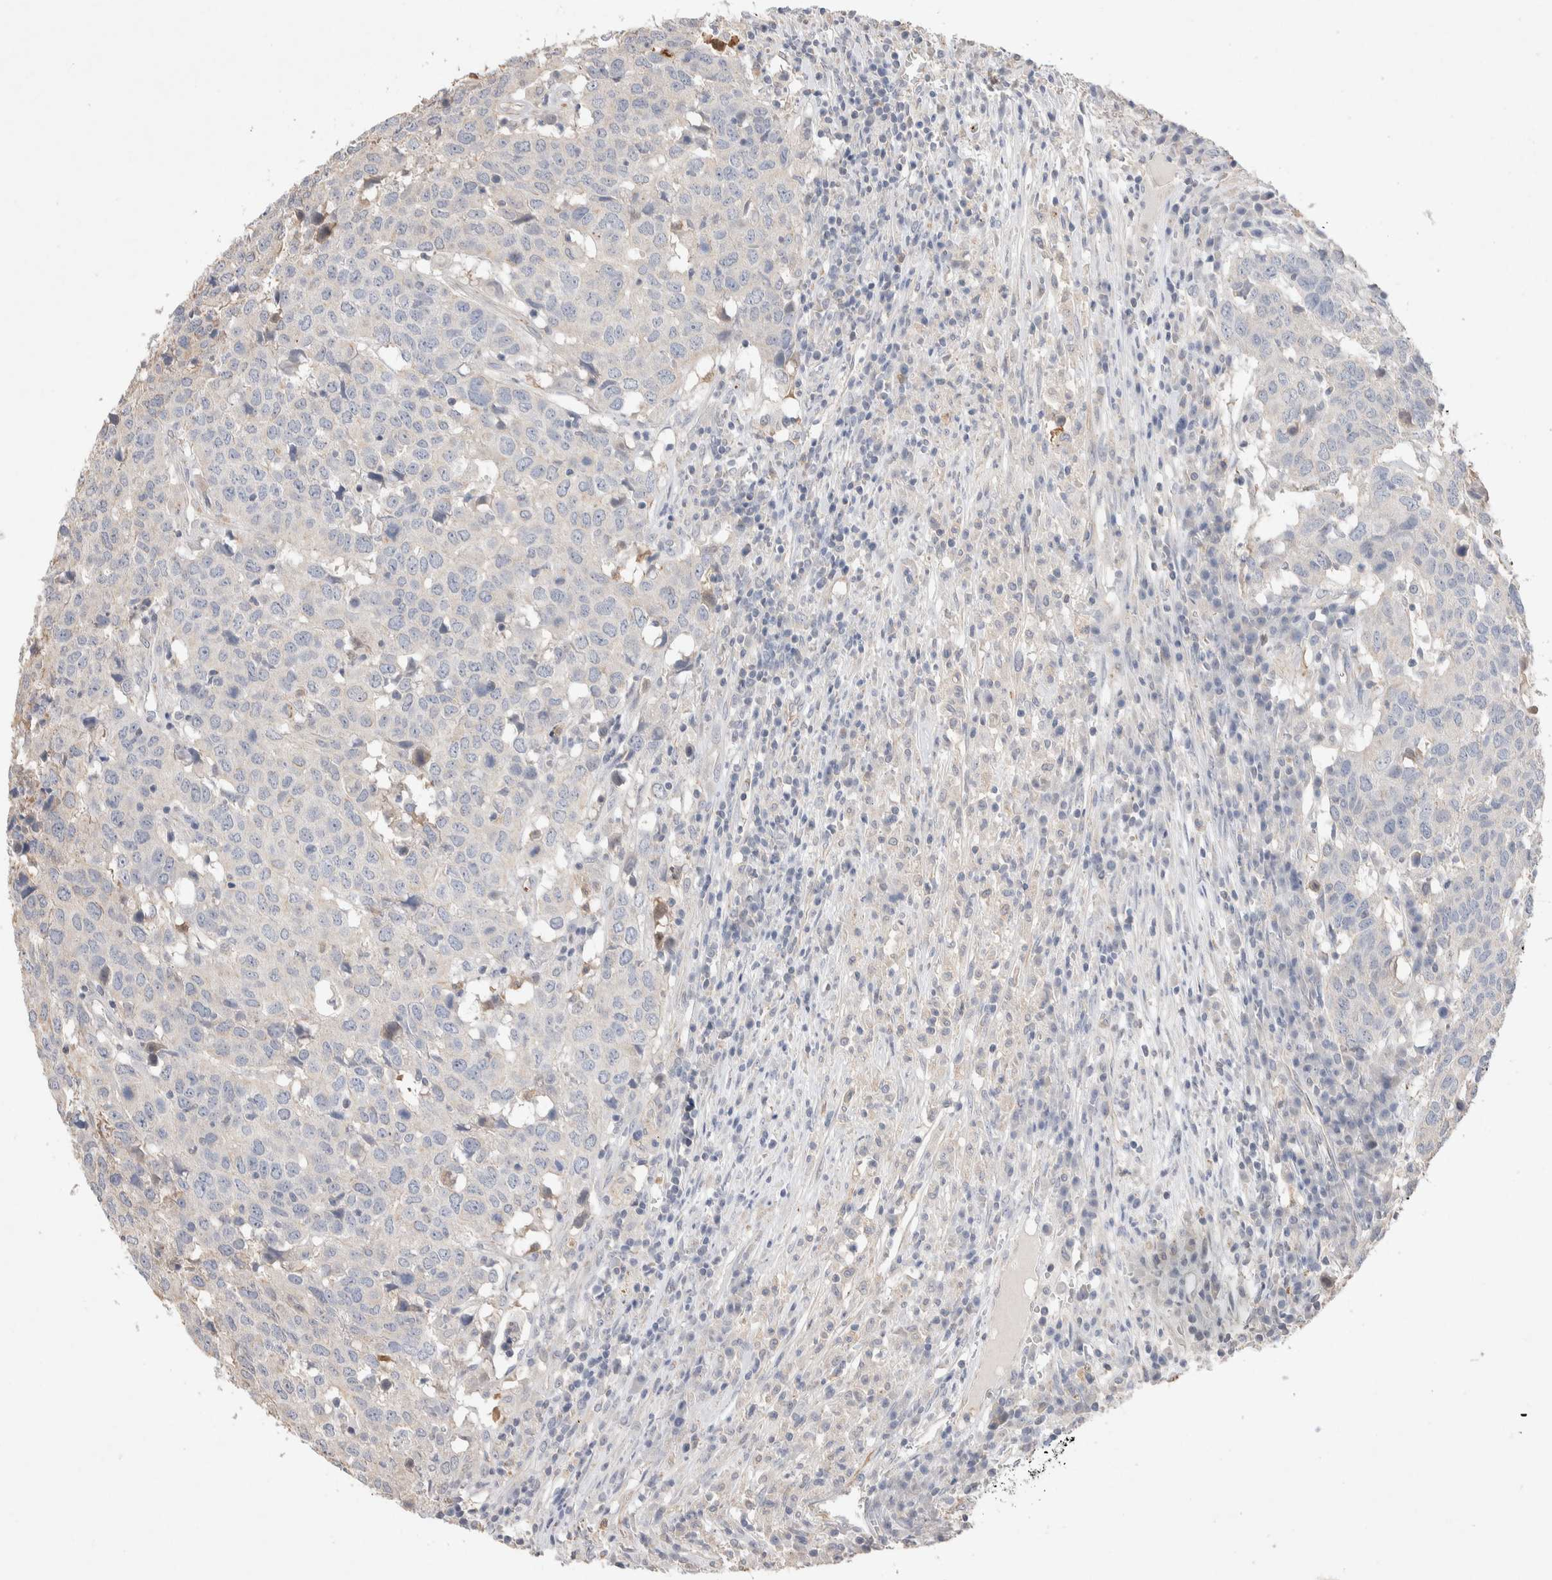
{"staining": {"intensity": "negative", "quantity": "none", "location": "none"}, "tissue": "head and neck cancer", "cell_type": "Tumor cells", "image_type": "cancer", "snomed": [{"axis": "morphology", "description": "Squamous cell carcinoma, NOS"}, {"axis": "topography", "description": "Head-Neck"}], "caption": "IHC histopathology image of human head and neck cancer (squamous cell carcinoma) stained for a protein (brown), which displays no positivity in tumor cells. (DAB (3,3'-diaminobenzidine) immunohistochemistry visualized using brightfield microscopy, high magnification).", "gene": "FFAR2", "patient": {"sex": "male", "age": 66}}